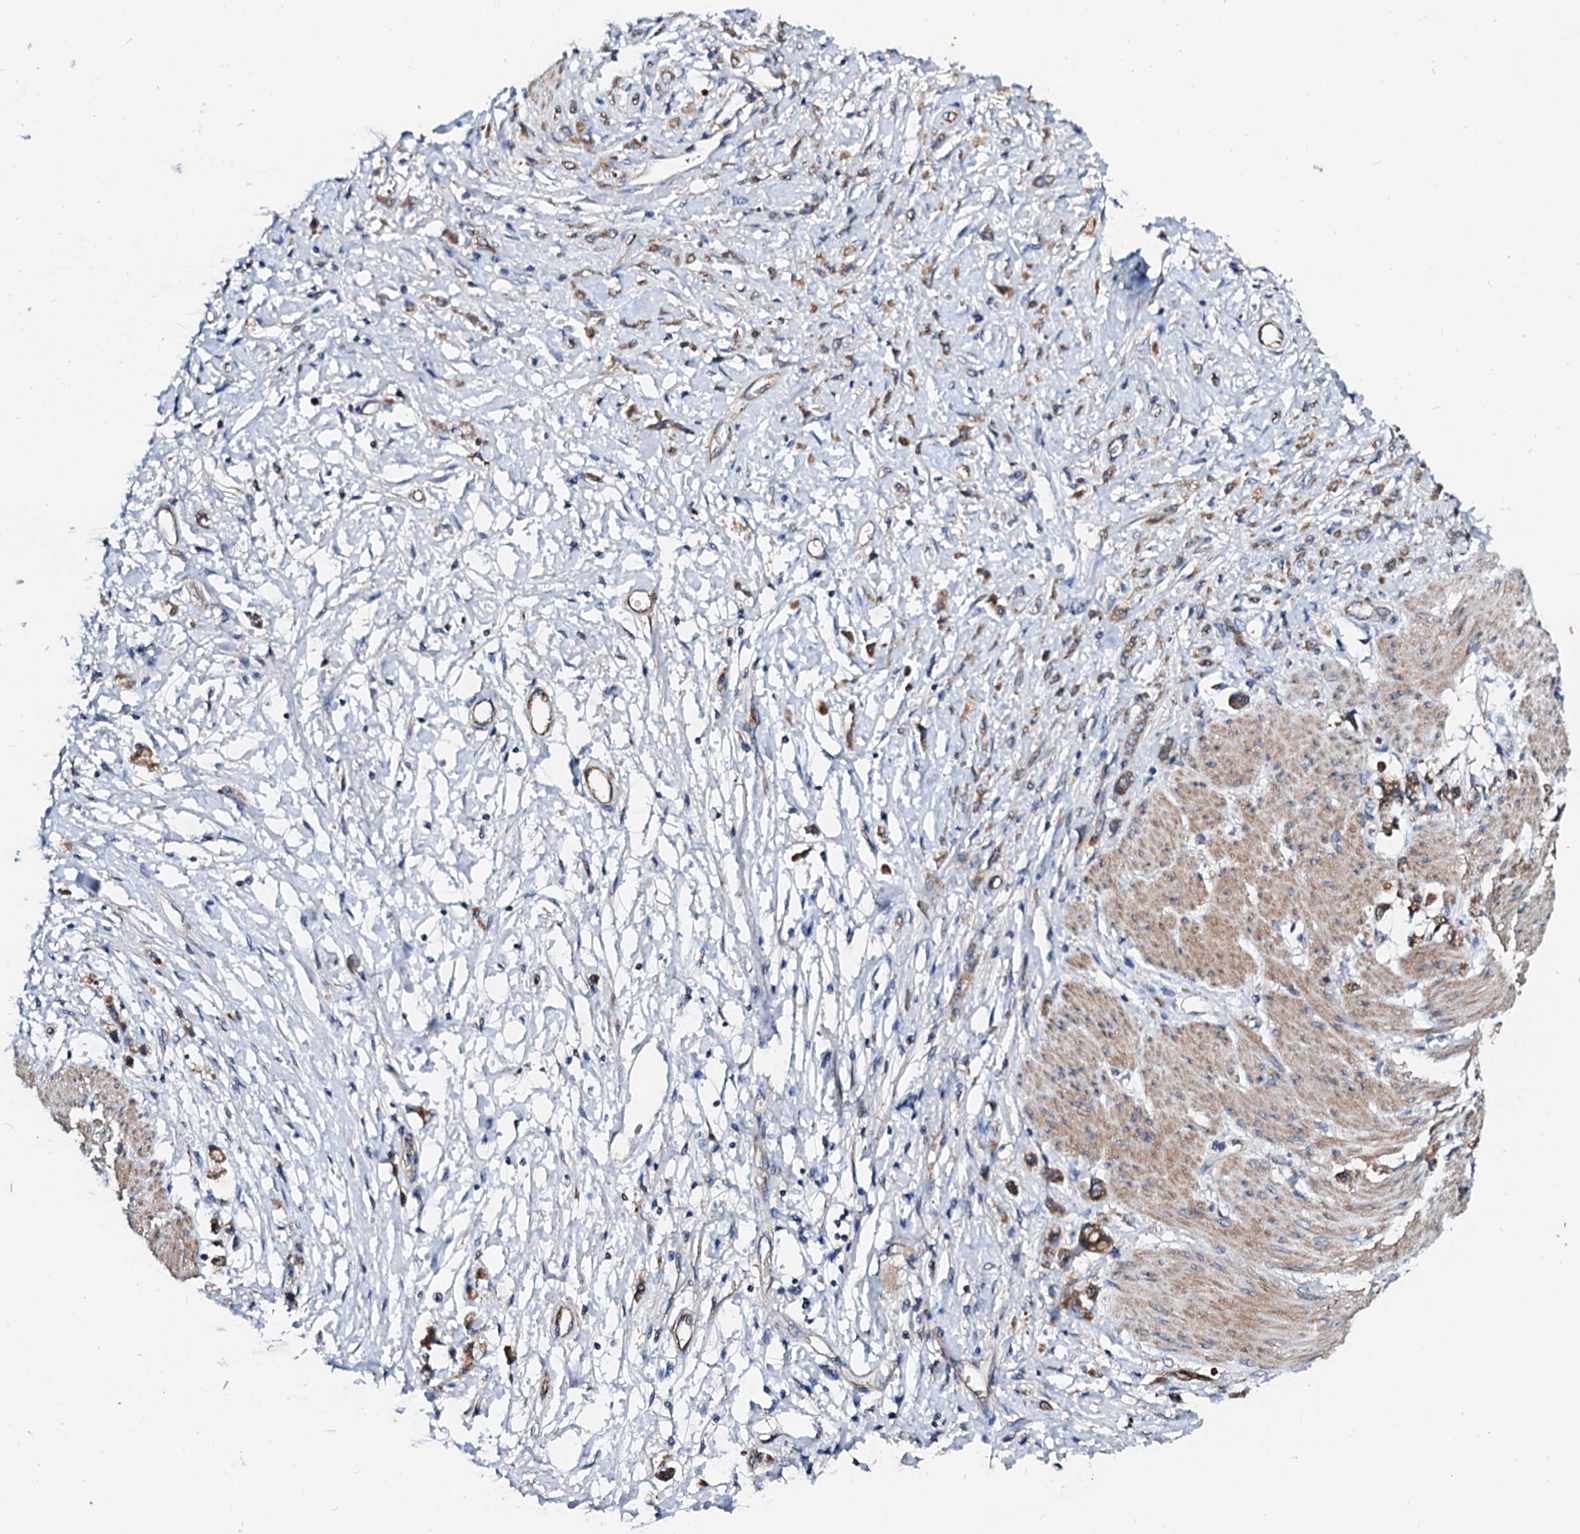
{"staining": {"intensity": "moderate", "quantity": ">75%", "location": "cytoplasmic/membranous"}, "tissue": "stomach cancer", "cell_type": "Tumor cells", "image_type": "cancer", "snomed": [{"axis": "morphology", "description": "Adenocarcinoma, NOS"}, {"axis": "topography", "description": "Stomach"}], "caption": "Moderate cytoplasmic/membranous expression is present in approximately >75% of tumor cells in stomach cancer (adenocarcinoma). (Brightfield microscopy of DAB IHC at high magnification).", "gene": "FIBIN", "patient": {"sex": "female", "age": 60}}